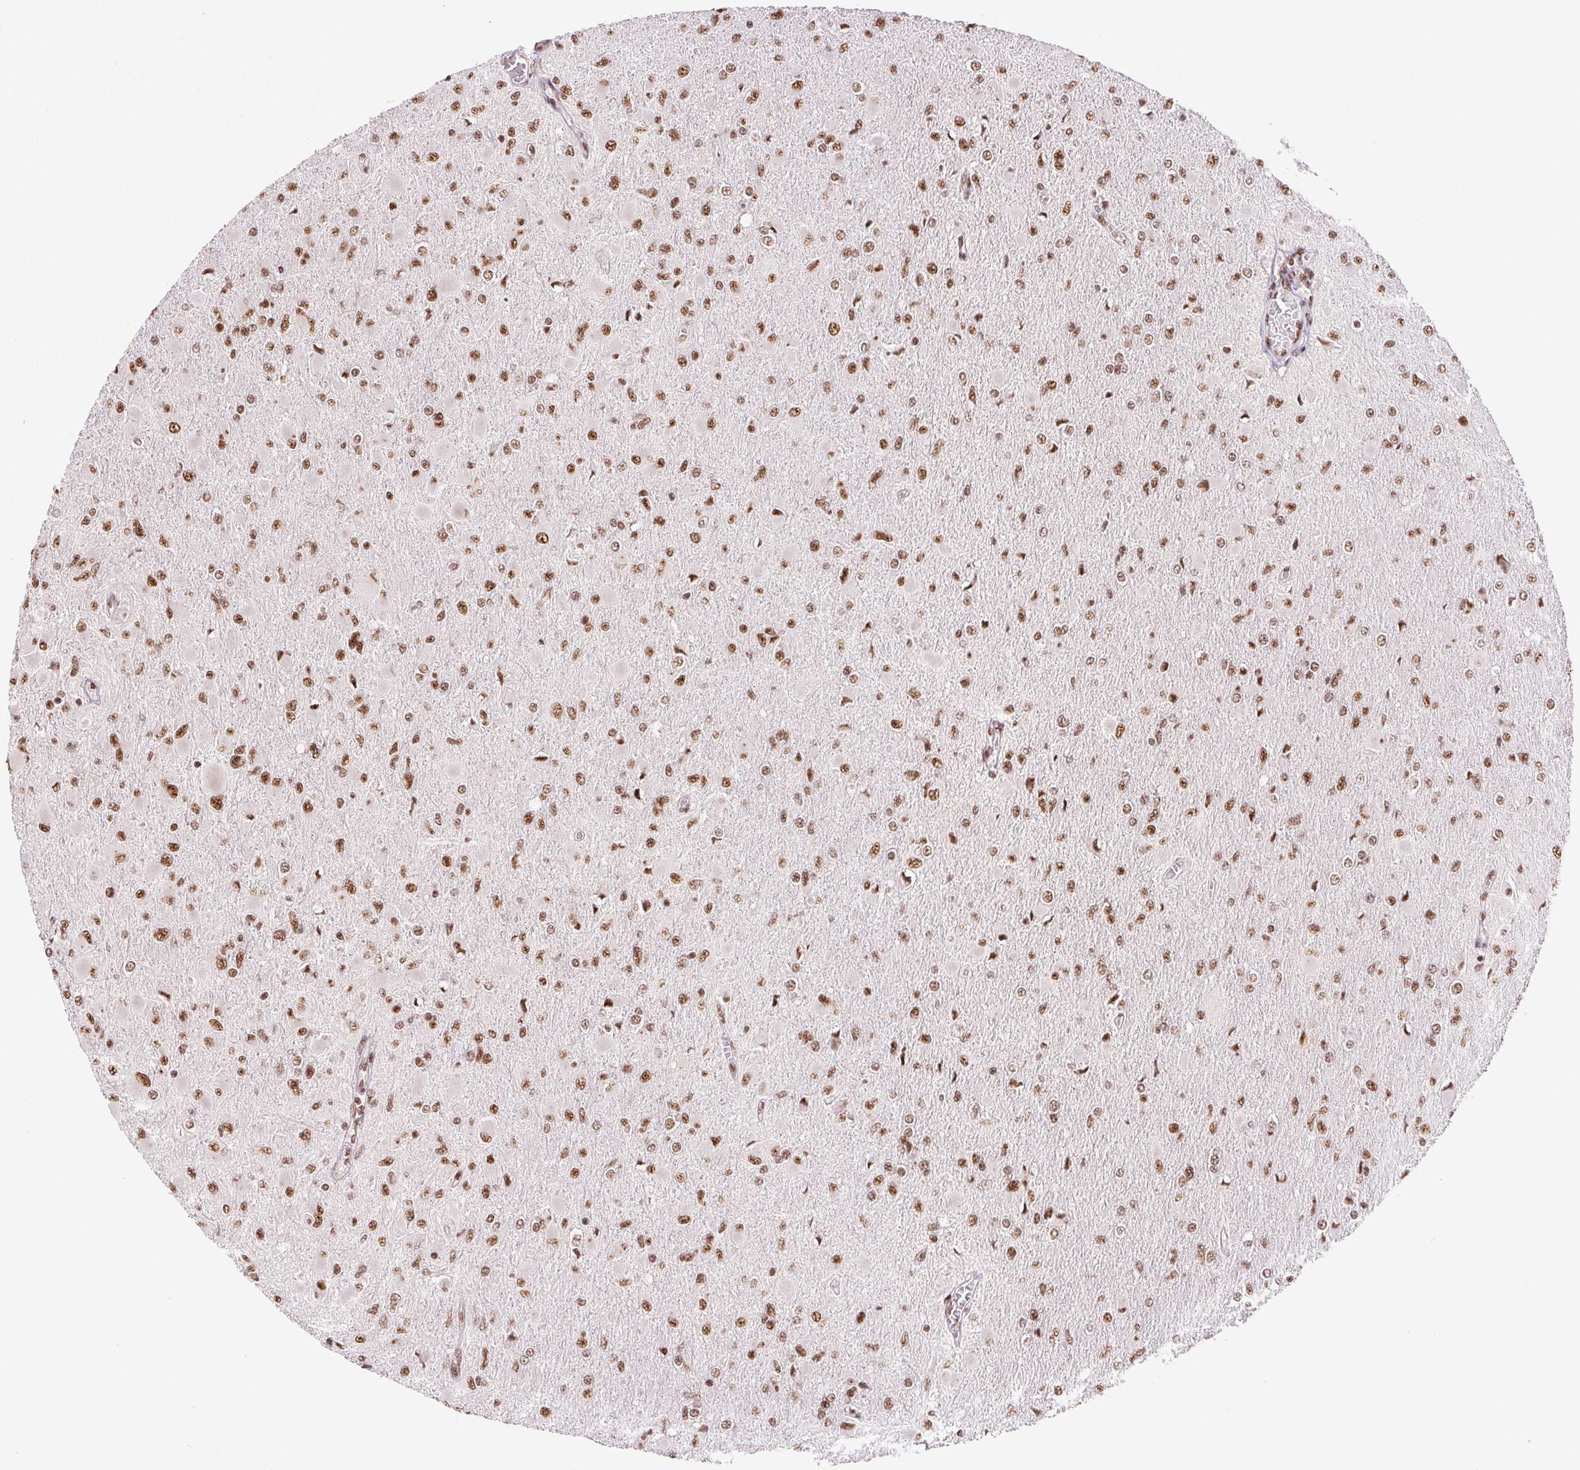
{"staining": {"intensity": "moderate", "quantity": ">75%", "location": "nuclear"}, "tissue": "glioma", "cell_type": "Tumor cells", "image_type": "cancer", "snomed": [{"axis": "morphology", "description": "Glioma, malignant, High grade"}, {"axis": "topography", "description": "Cerebral cortex"}], "caption": "An immunohistochemistry micrograph of tumor tissue is shown. Protein staining in brown labels moderate nuclear positivity in malignant glioma (high-grade) within tumor cells.", "gene": "IK", "patient": {"sex": "female", "age": 36}}